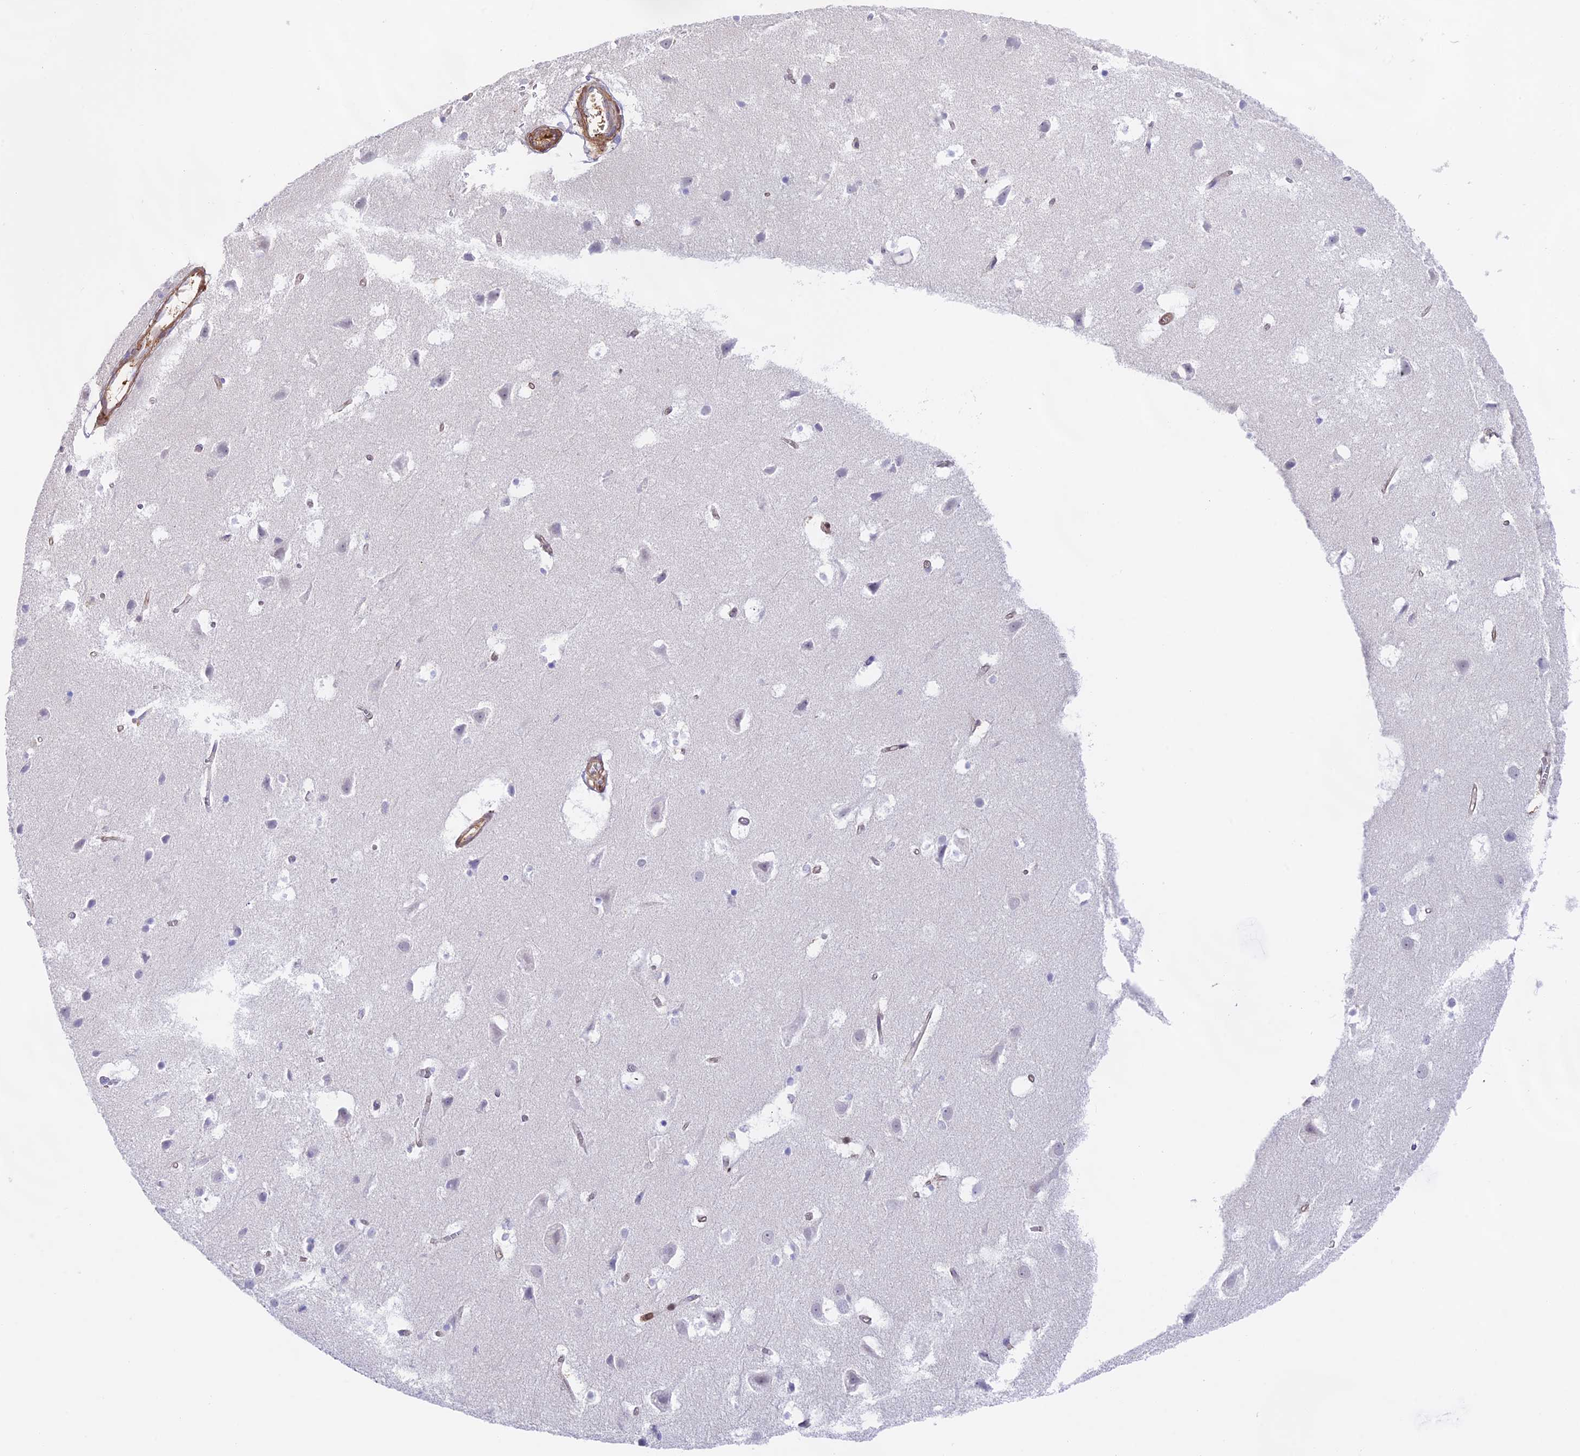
{"staining": {"intensity": "moderate", "quantity": ">75%", "location": "cytoplasmic/membranous"}, "tissue": "cerebral cortex", "cell_type": "Endothelial cells", "image_type": "normal", "snomed": [{"axis": "morphology", "description": "Normal tissue, NOS"}, {"axis": "topography", "description": "Cerebral cortex"}], "caption": "DAB (3,3'-diaminobenzidine) immunohistochemical staining of benign cerebral cortex reveals moderate cytoplasmic/membranous protein expression in approximately >75% of endothelial cells.", "gene": "DENND1C", "patient": {"sex": "male", "age": 54}}